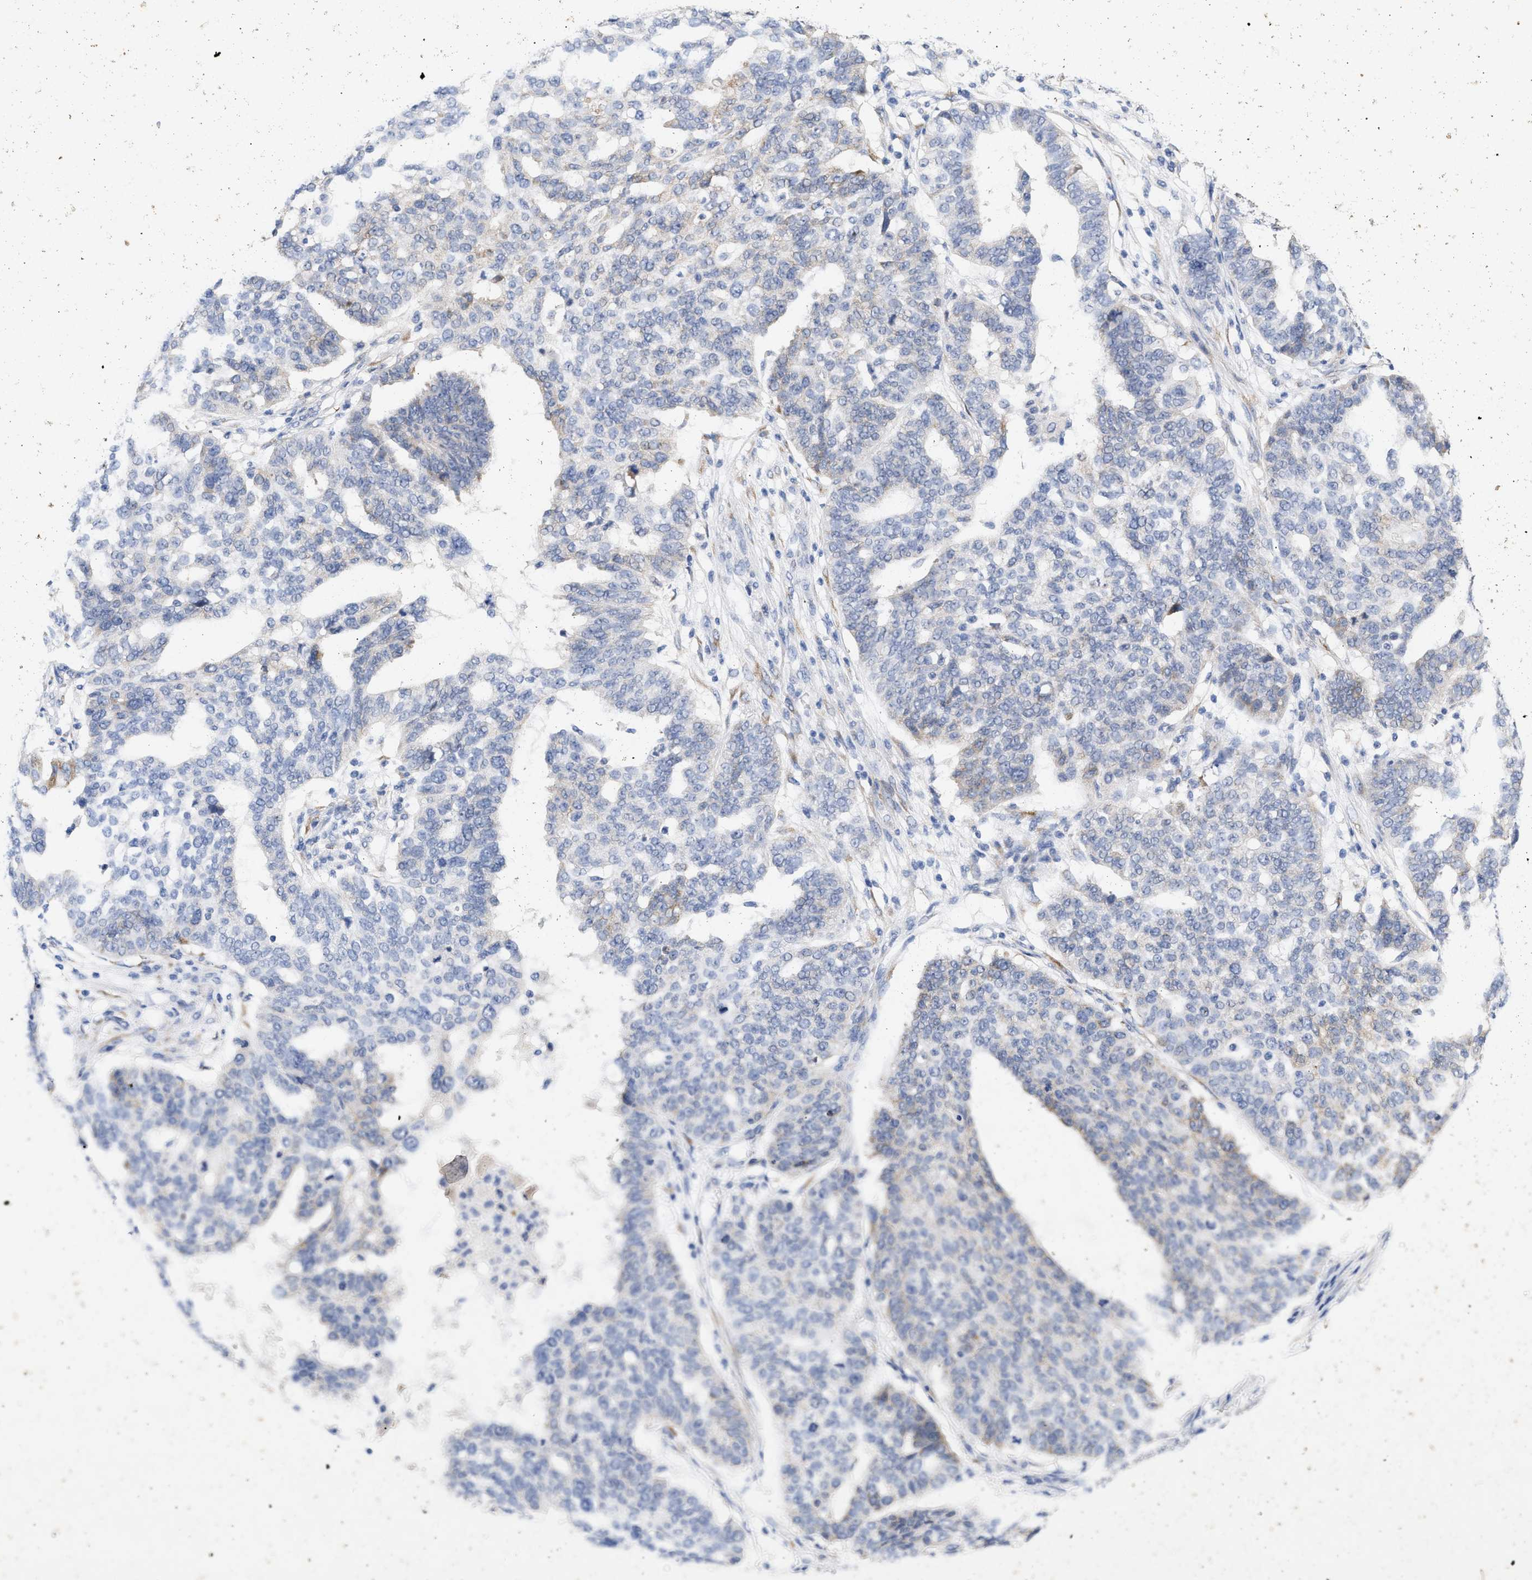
{"staining": {"intensity": "weak", "quantity": "<25%", "location": "cytoplasmic/membranous"}, "tissue": "ovarian cancer", "cell_type": "Tumor cells", "image_type": "cancer", "snomed": [{"axis": "morphology", "description": "Cystadenocarcinoma, serous, NOS"}, {"axis": "topography", "description": "Ovary"}], "caption": "DAB (3,3'-diaminobenzidine) immunohistochemical staining of human ovarian serous cystadenocarcinoma shows no significant staining in tumor cells. (Brightfield microscopy of DAB (3,3'-diaminobenzidine) immunohistochemistry at high magnification).", "gene": "SELENOM", "patient": {"sex": "female", "age": 59}}